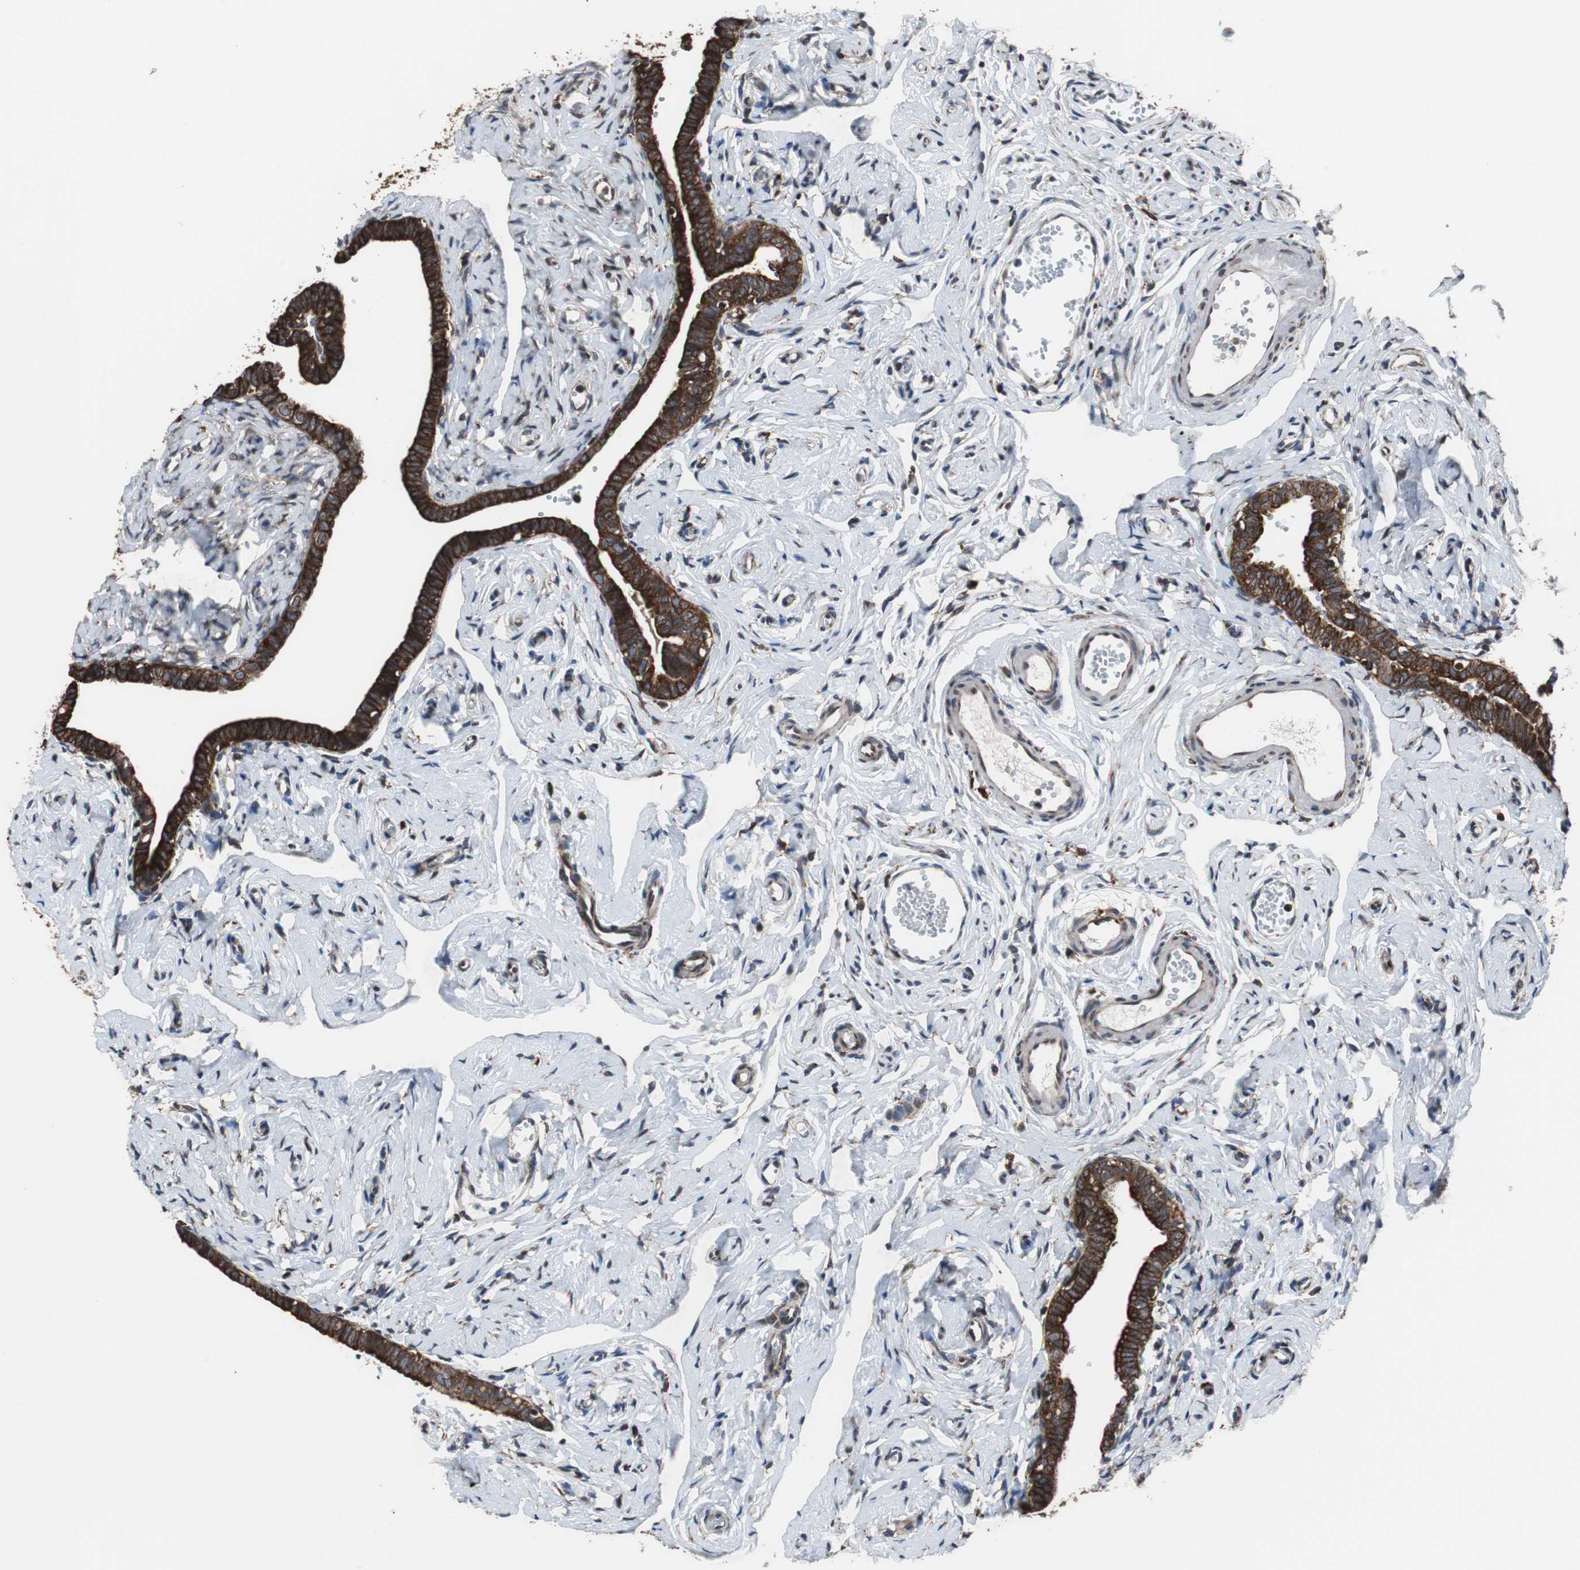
{"staining": {"intensity": "strong", "quantity": ">75%", "location": "cytoplasmic/membranous"}, "tissue": "fallopian tube", "cell_type": "Glandular cells", "image_type": "normal", "snomed": [{"axis": "morphology", "description": "Normal tissue, NOS"}, {"axis": "topography", "description": "Fallopian tube"}], "caption": "Glandular cells display high levels of strong cytoplasmic/membranous expression in about >75% of cells in unremarkable fallopian tube. Ihc stains the protein of interest in brown and the nuclei are stained blue.", "gene": "USP10", "patient": {"sex": "female", "age": 71}}